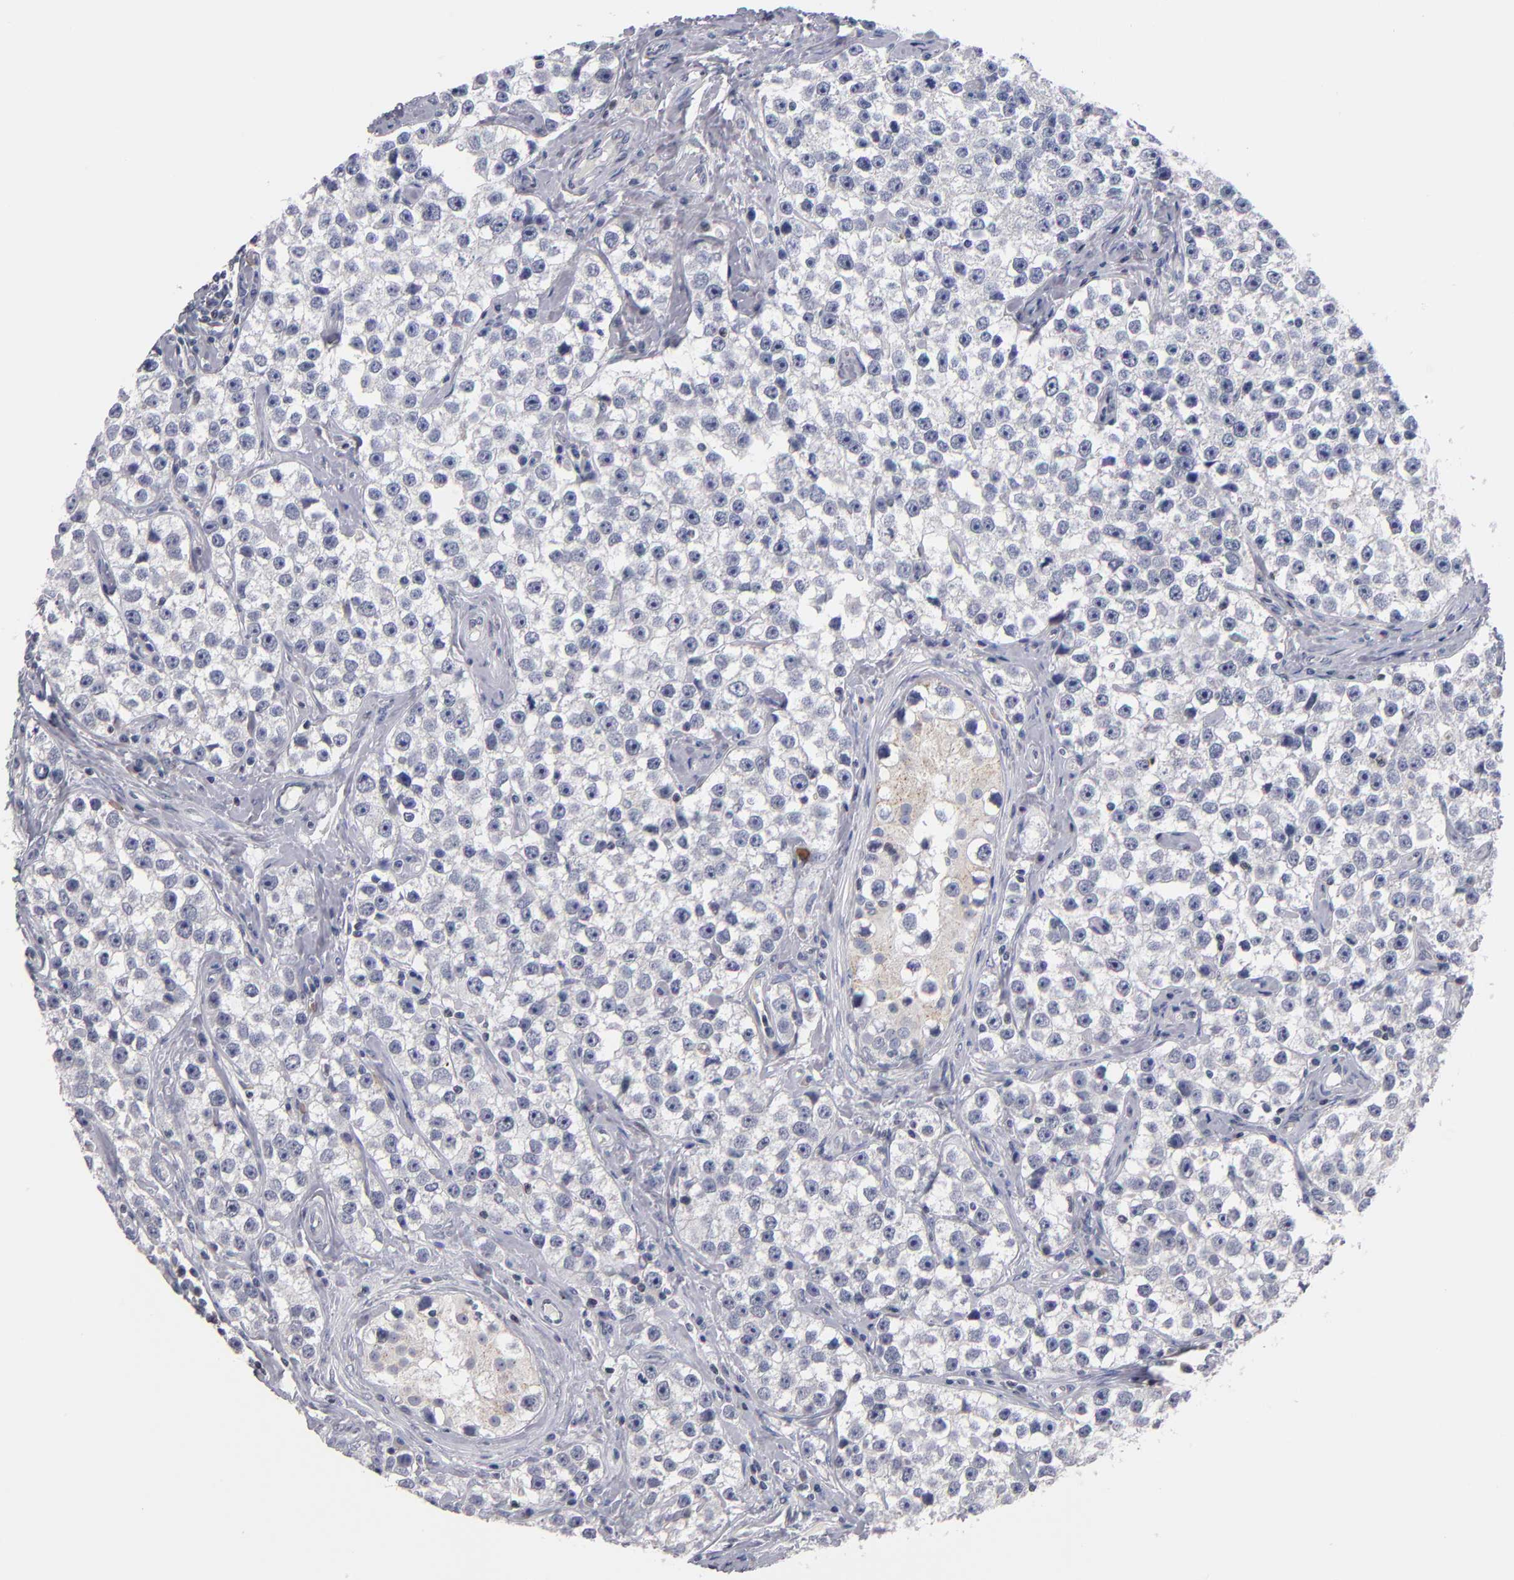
{"staining": {"intensity": "negative", "quantity": "none", "location": "none"}, "tissue": "testis cancer", "cell_type": "Tumor cells", "image_type": "cancer", "snomed": [{"axis": "morphology", "description": "Seminoma, NOS"}, {"axis": "topography", "description": "Testis"}], "caption": "An image of human seminoma (testis) is negative for staining in tumor cells. (DAB (3,3'-diaminobenzidine) immunohistochemistry, high magnification).", "gene": "ODF2", "patient": {"sex": "male", "age": 32}}